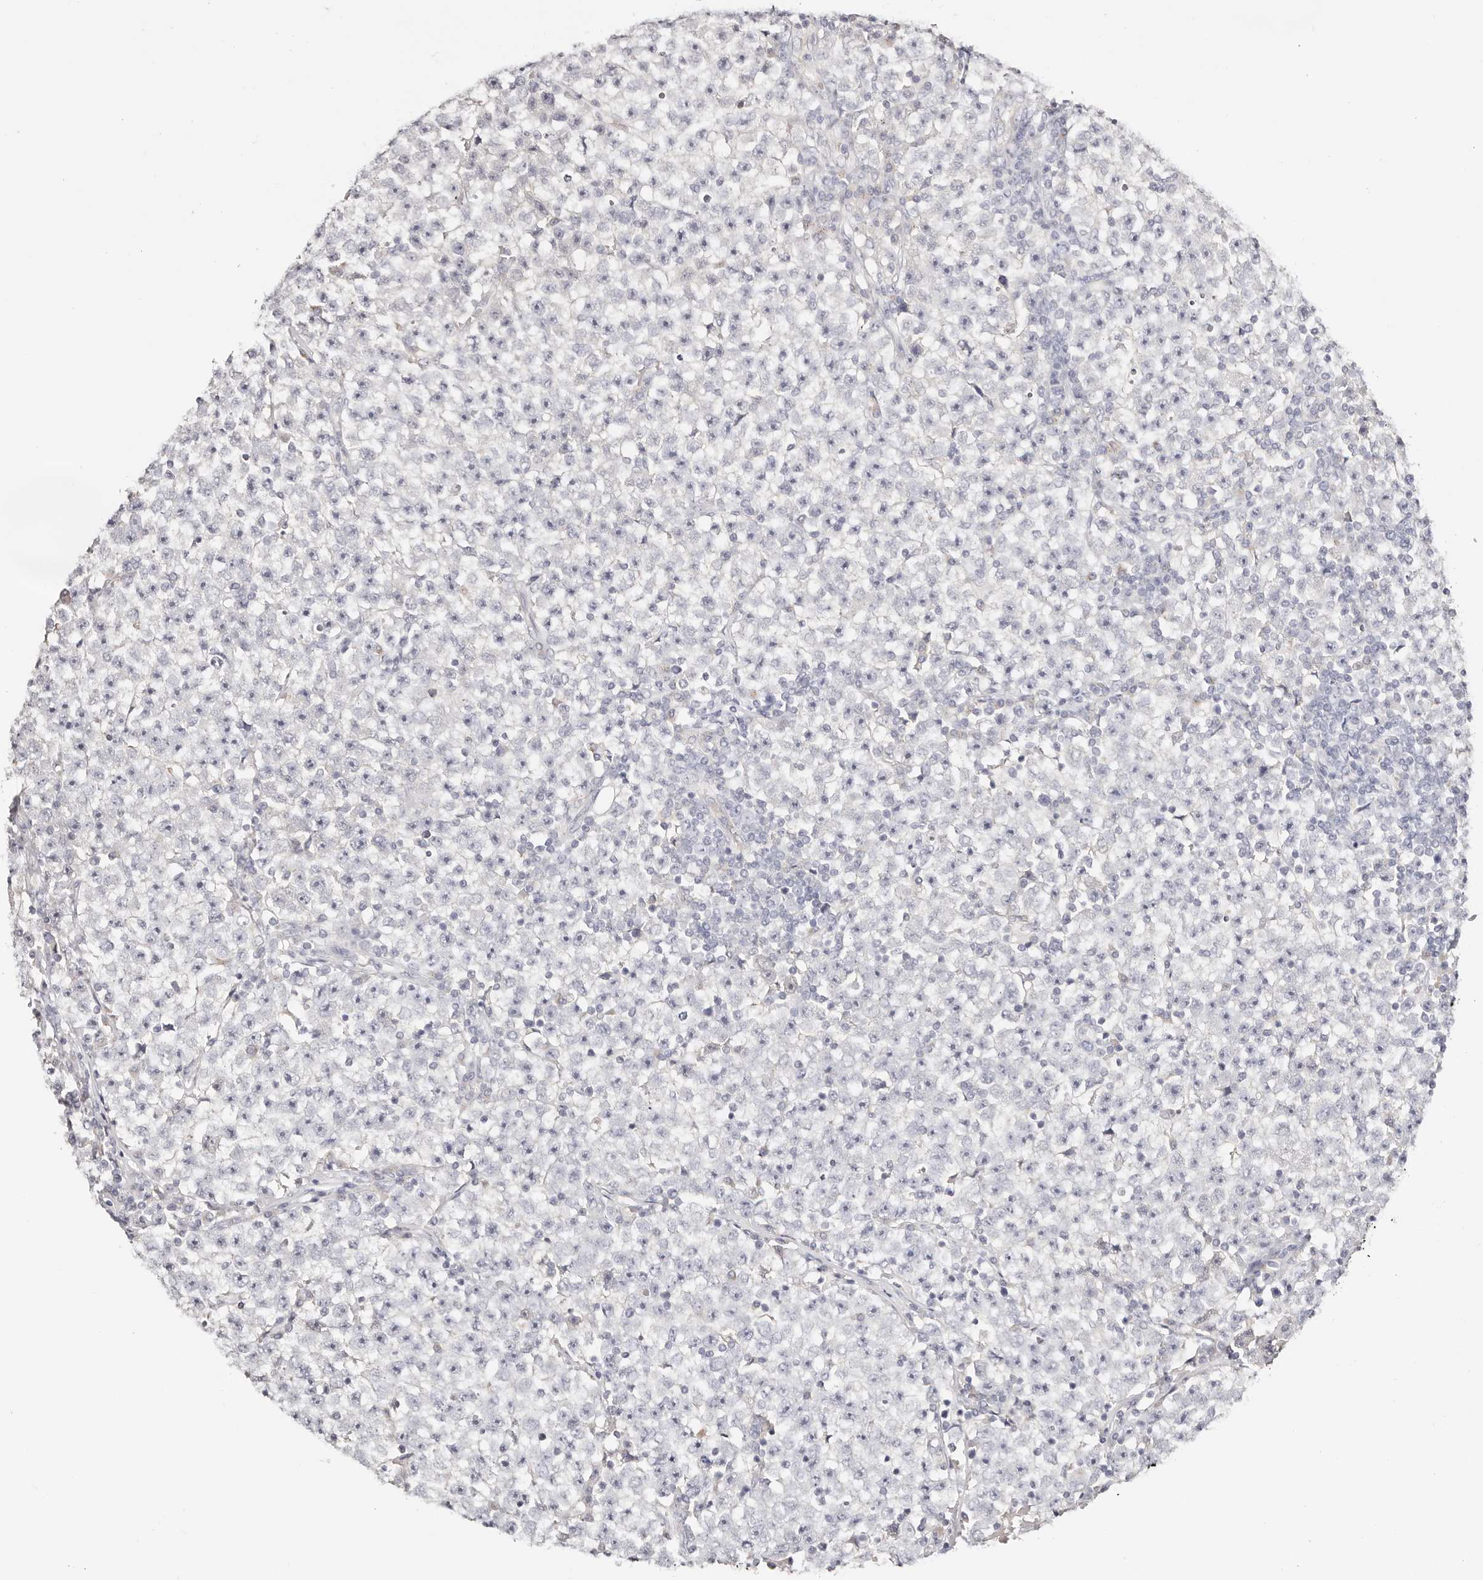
{"staining": {"intensity": "negative", "quantity": "none", "location": "none"}, "tissue": "testis cancer", "cell_type": "Tumor cells", "image_type": "cancer", "snomed": [{"axis": "morphology", "description": "Seminoma, NOS"}, {"axis": "topography", "description": "Testis"}], "caption": "Testis cancer (seminoma) was stained to show a protein in brown. There is no significant expression in tumor cells. (Brightfield microscopy of DAB (3,3'-diaminobenzidine) IHC at high magnification).", "gene": "DNASE1", "patient": {"sex": "male", "age": 22}}